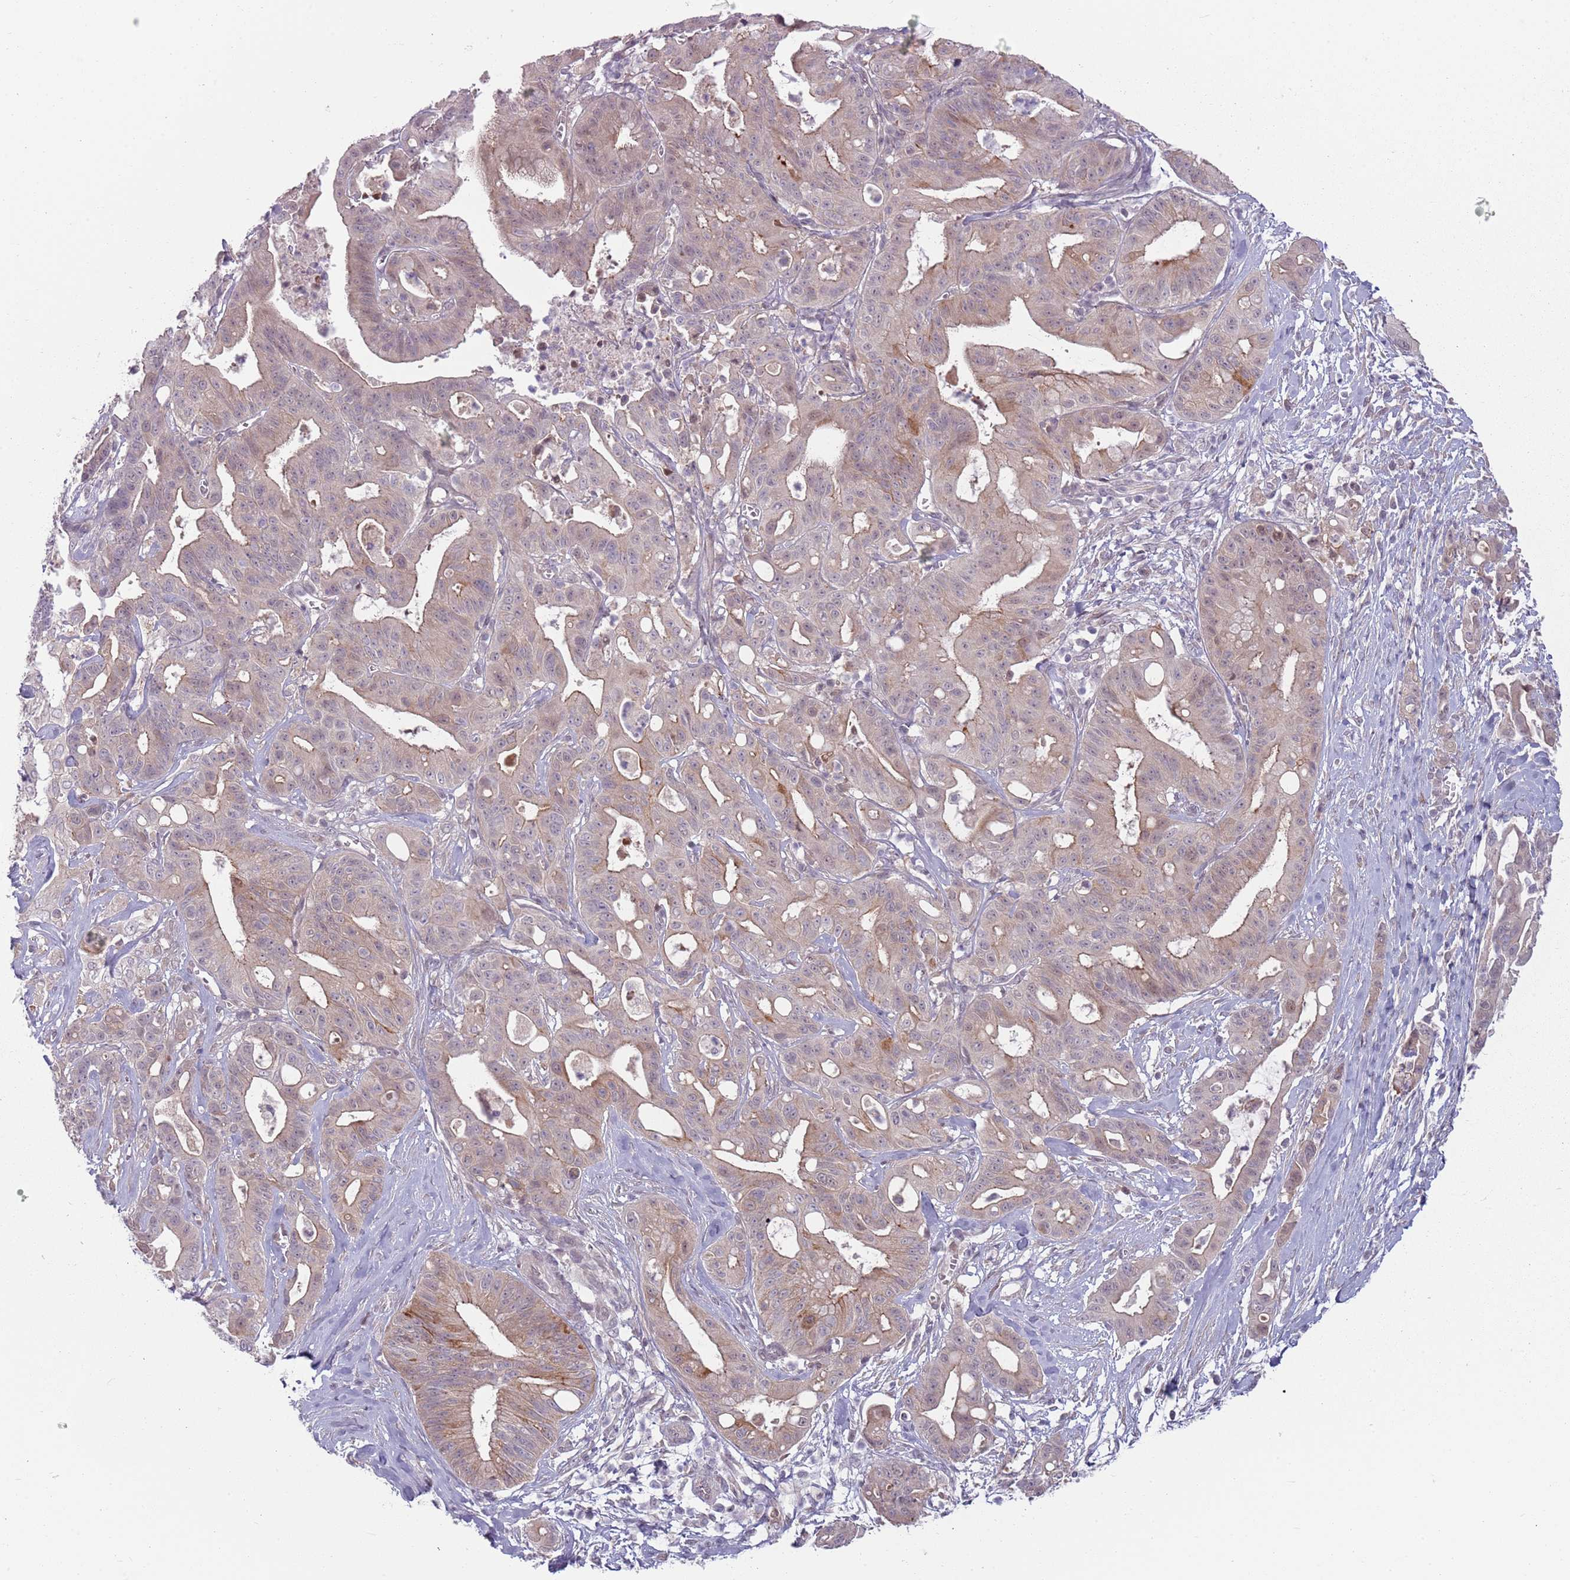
{"staining": {"intensity": "weak", "quantity": "25%-75%", "location": "cytoplasmic/membranous"}, "tissue": "ovarian cancer", "cell_type": "Tumor cells", "image_type": "cancer", "snomed": [{"axis": "morphology", "description": "Cystadenocarcinoma, mucinous, NOS"}, {"axis": "topography", "description": "Ovary"}], "caption": "Protein analysis of ovarian mucinous cystadenocarcinoma tissue exhibits weak cytoplasmic/membranous expression in approximately 25%-75% of tumor cells.", "gene": "ADGRG1", "patient": {"sex": "female", "age": 70}}